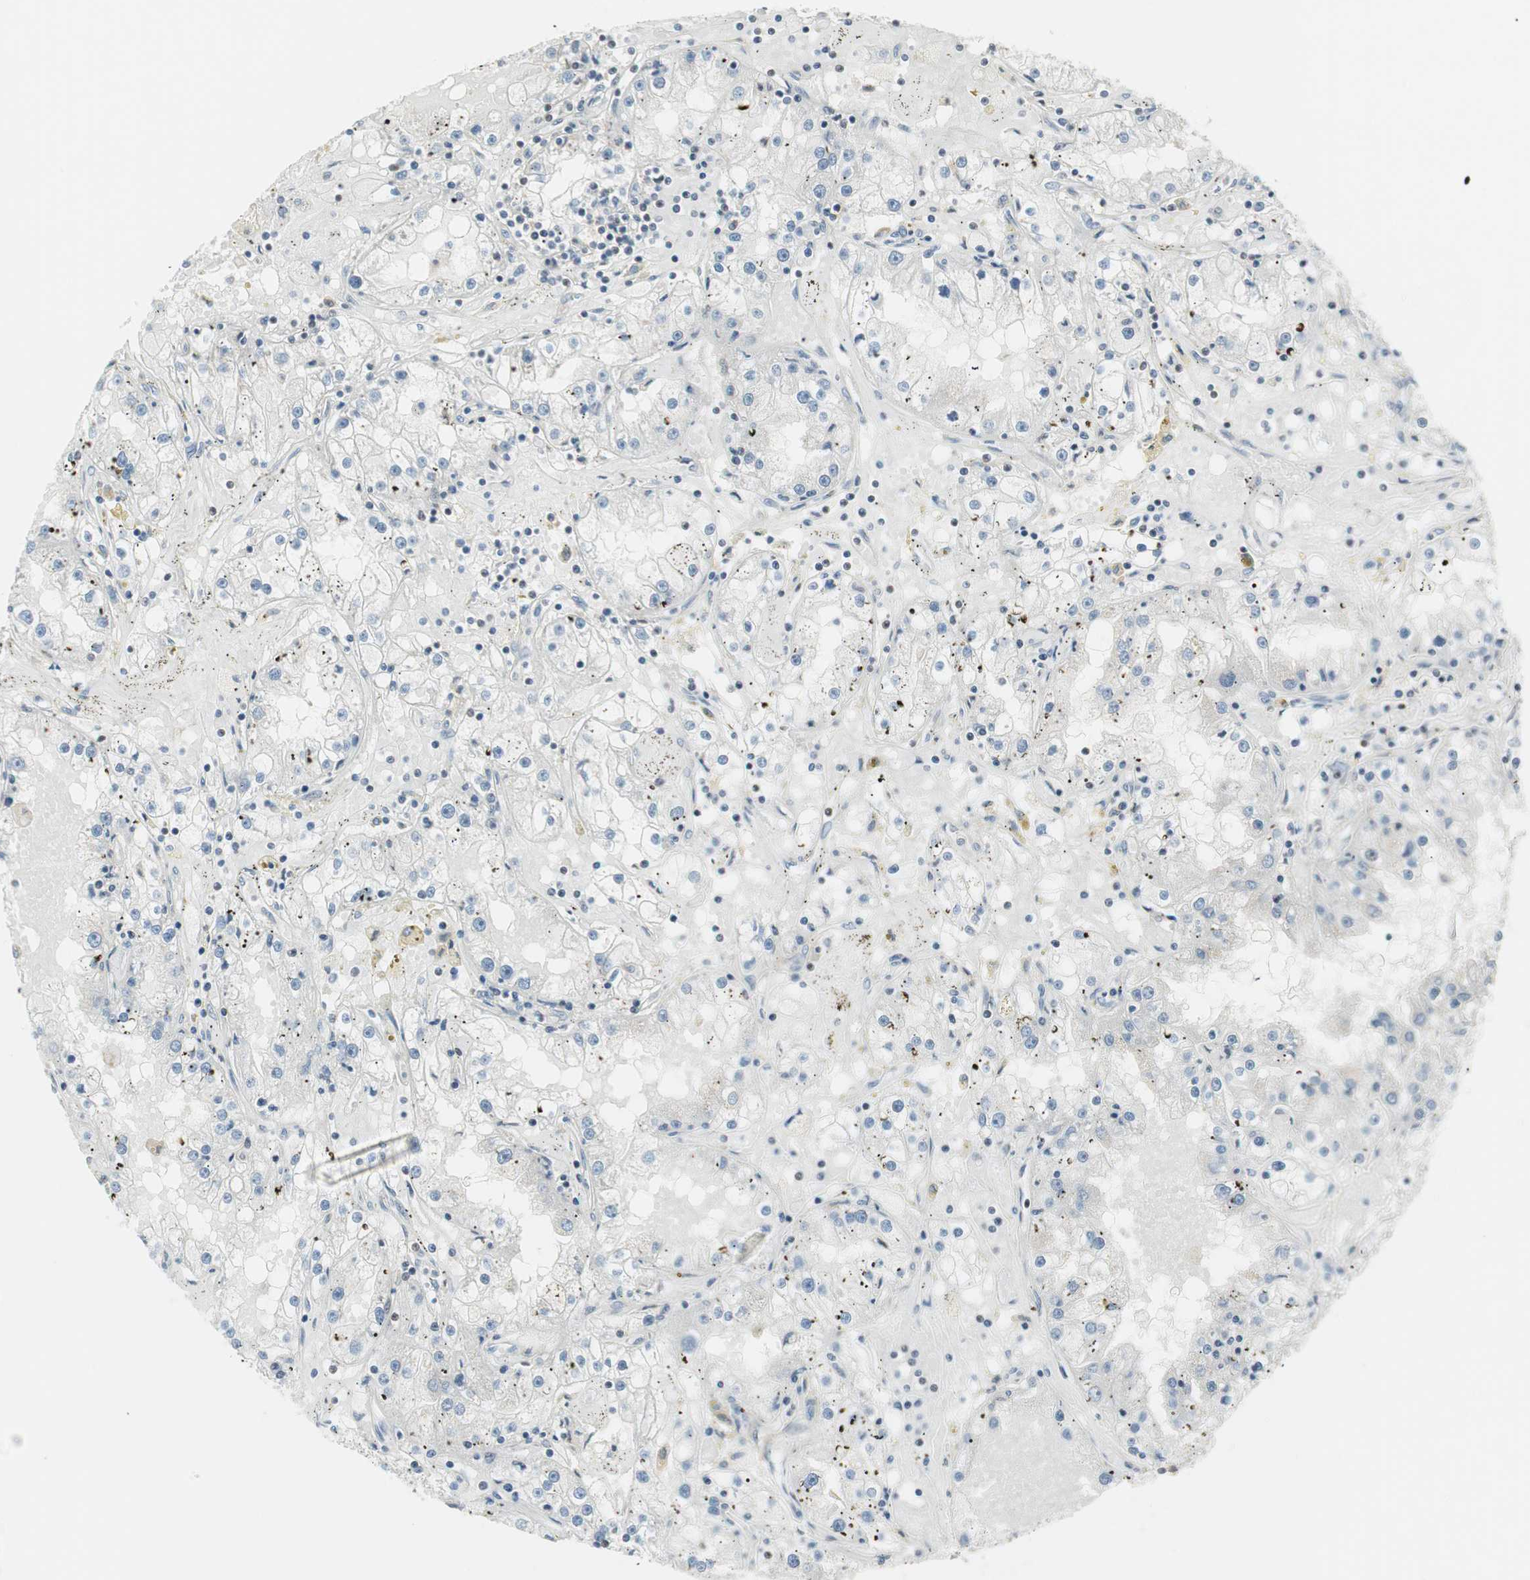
{"staining": {"intensity": "negative", "quantity": "none", "location": "none"}, "tissue": "renal cancer", "cell_type": "Tumor cells", "image_type": "cancer", "snomed": [{"axis": "morphology", "description": "Adenocarcinoma, NOS"}, {"axis": "topography", "description": "Kidney"}], "caption": "Tumor cells show no significant protein positivity in adenocarcinoma (renal).", "gene": "PPP1CA", "patient": {"sex": "male", "age": 56}}